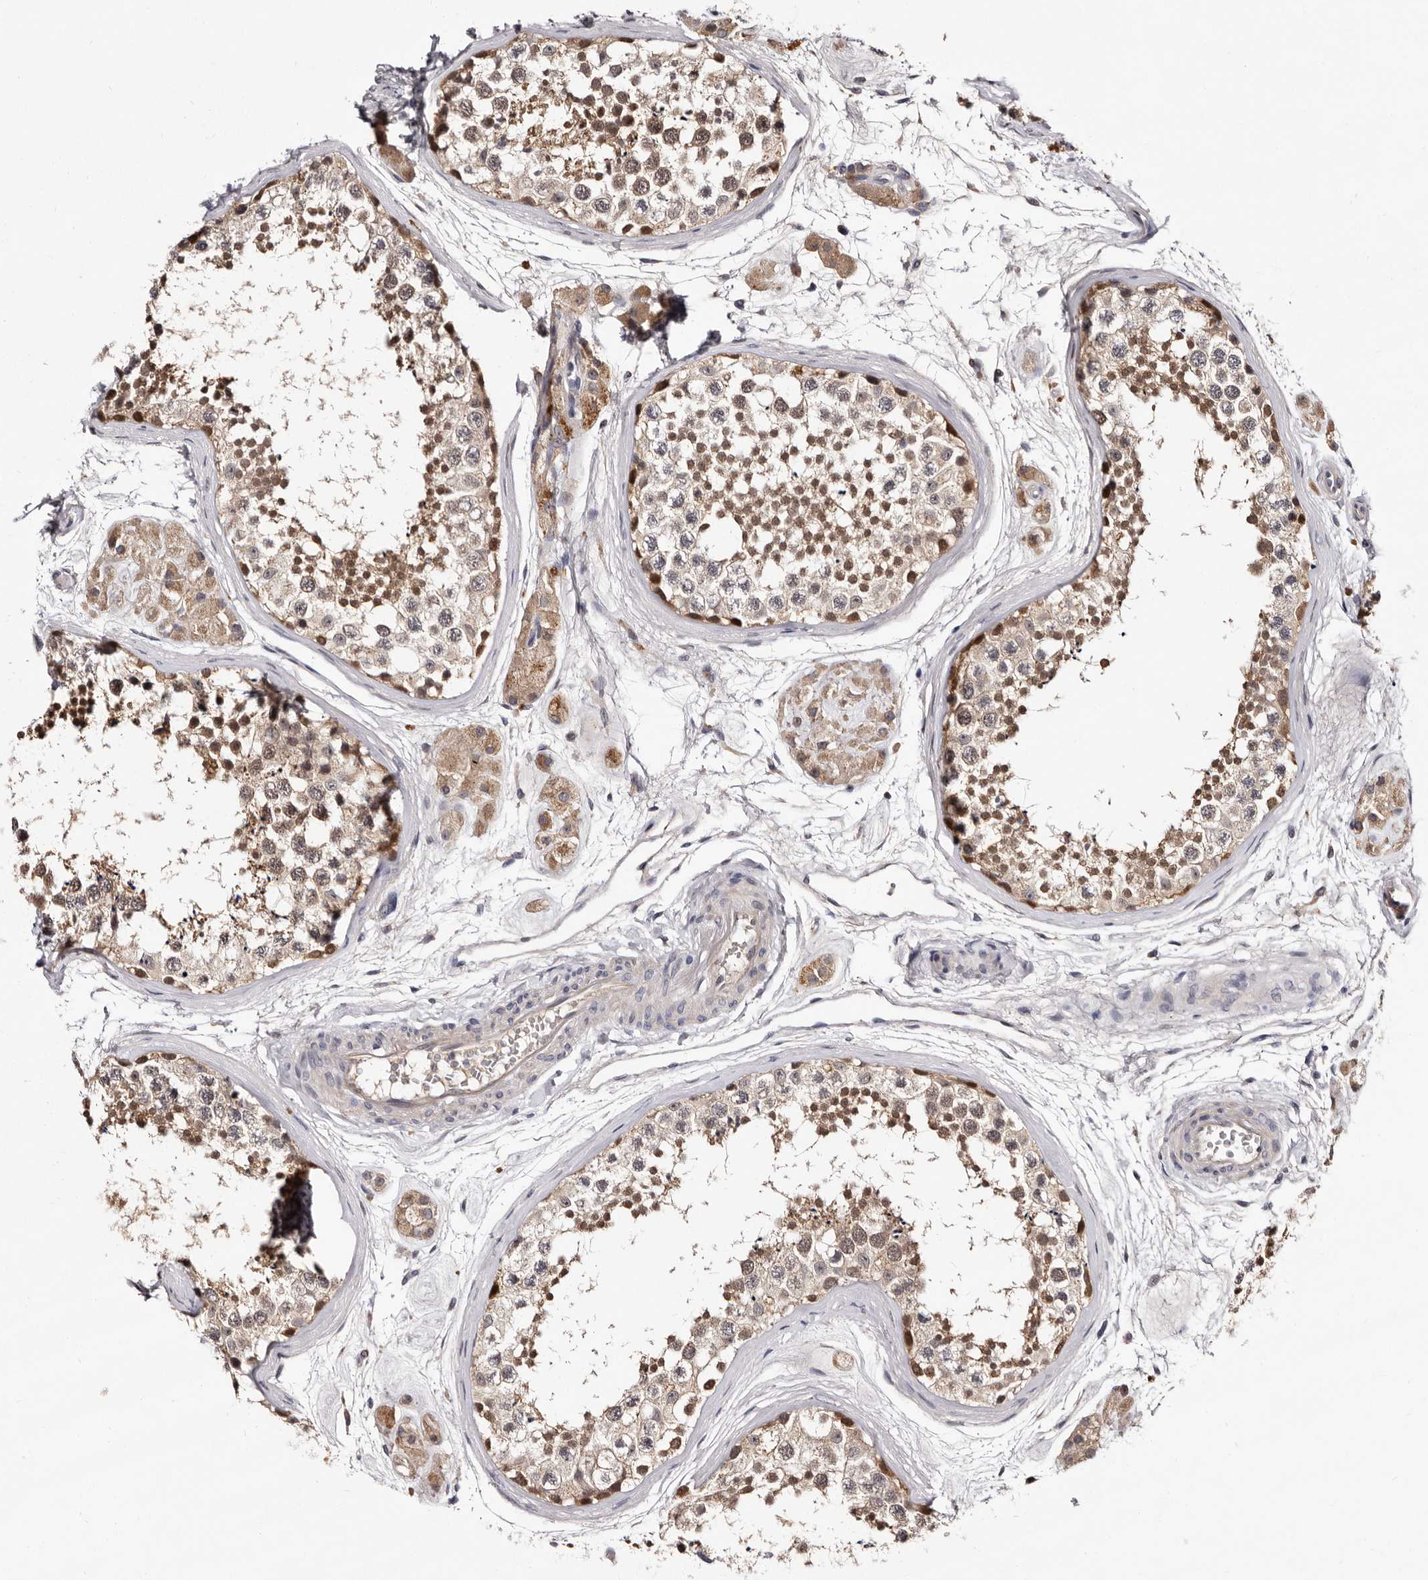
{"staining": {"intensity": "strong", "quantity": "25%-75%", "location": "cytoplasmic/membranous,nuclear"}, "tissue": "testis", "cell_type": "Cells in seminiferous ducts", "image_type": "normal", "snomed": [{"axis": "morphology", "description": "Normal tissue, NOS"}, {"axis": "topography", "description": "Testis"}], "caption": "A photomicrograph of testis stained for a protein shows strong cytoplasmic/membranous,nuclear brown staining in cells in seminiferous ducts.", "gene": "LANCL2", "patient": {"sex": "male", "age": 56}}